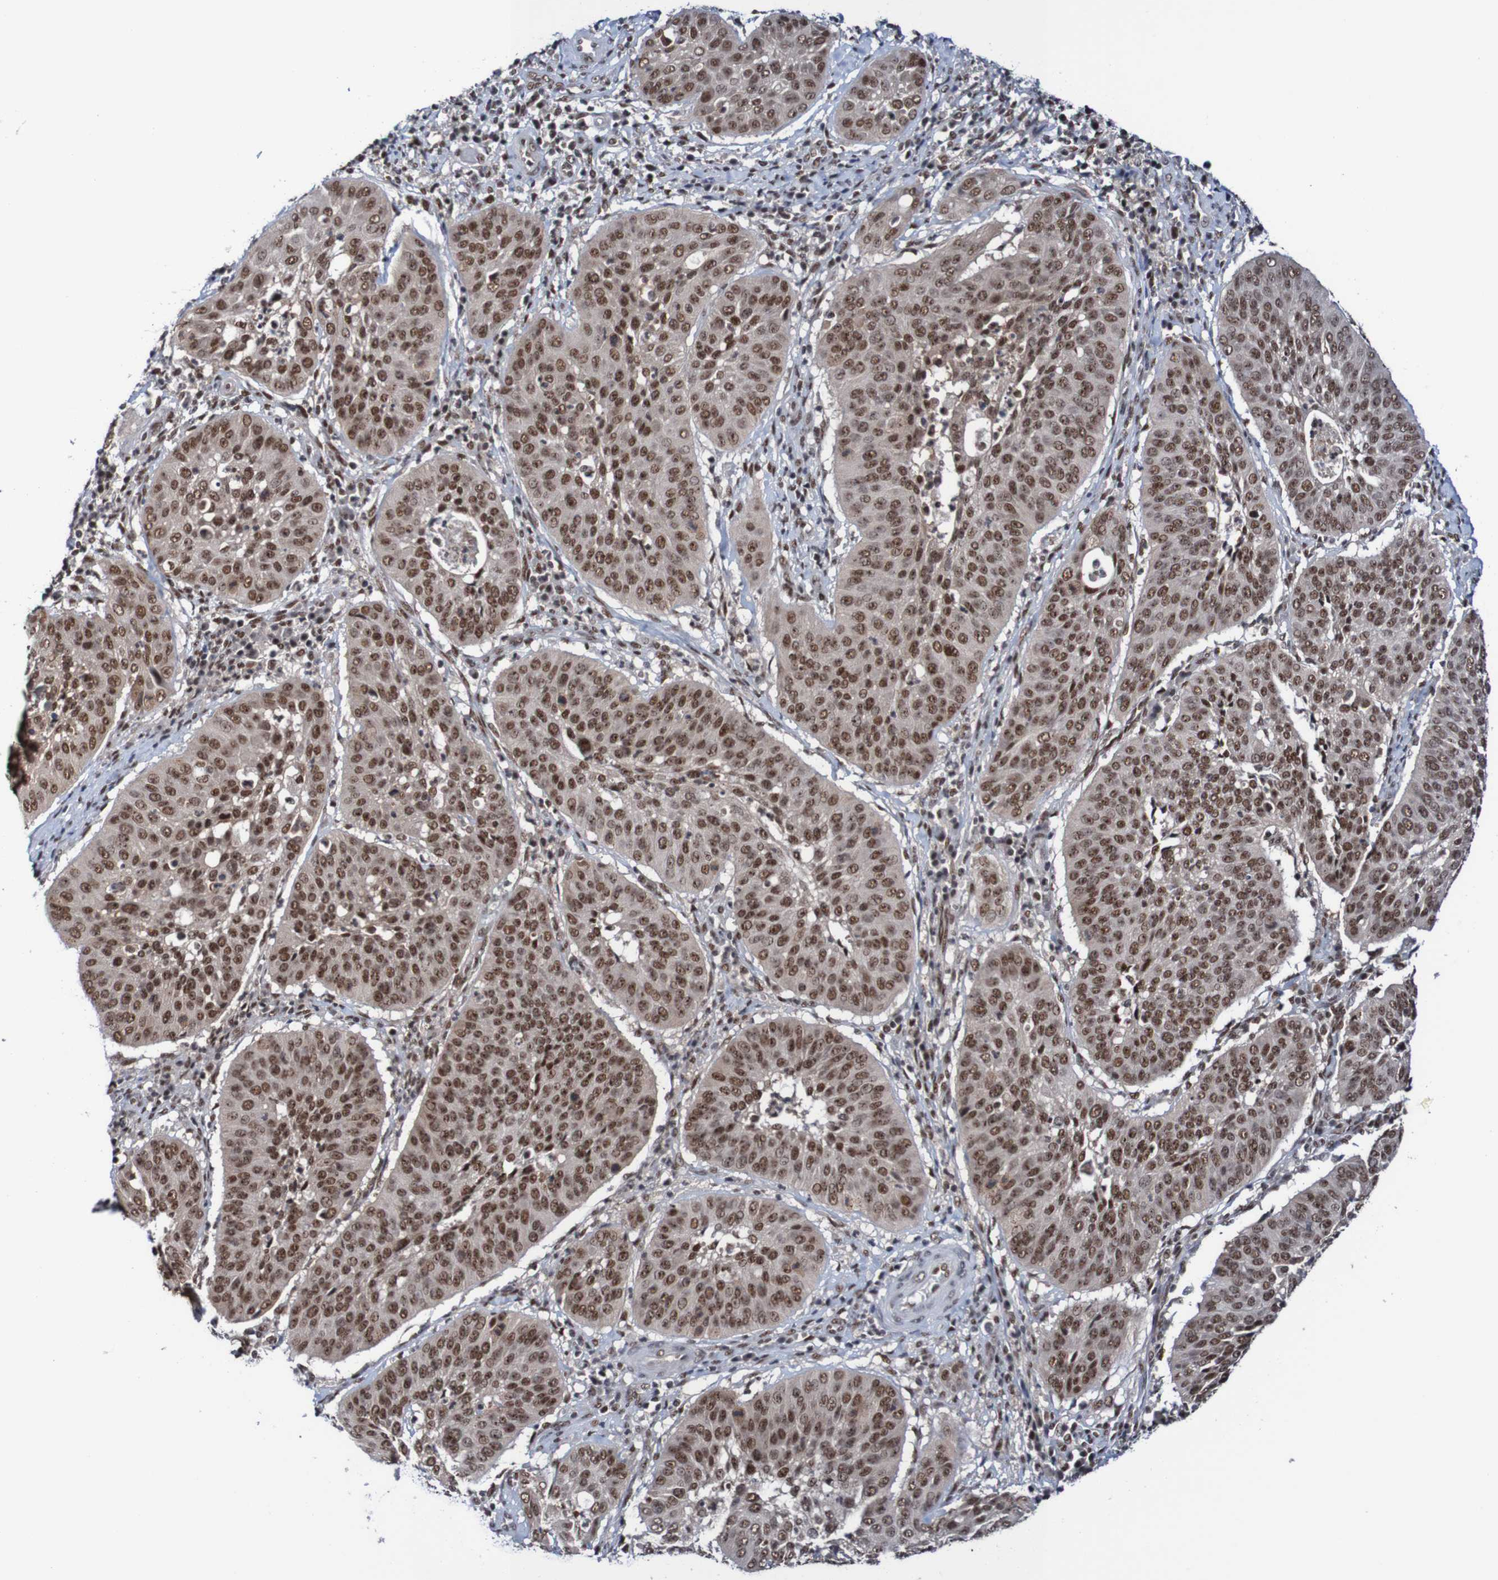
{"staining": {"intensity": "moderate", "quantity": ">75%", "location": "nuclear"}, "tissue": "cervical cancer", "cell_type": "Tumor cells", "image_type": "cancer", "snomed": [{"axis": "morphology", "description": "Normal tissue, NOS"}, {"axis": "morphology", "description": "Squamous cell carcinoma, NOS"}, {"axis": "topography", "description": "Cervix"}], "caption": "Brown immunohistochemical staining in cervical cancer displays moderate nuclear staining in about >75% of tumor cells.", "gene": "CDC5L", "patient": {"sex": "female", "age": 39}}